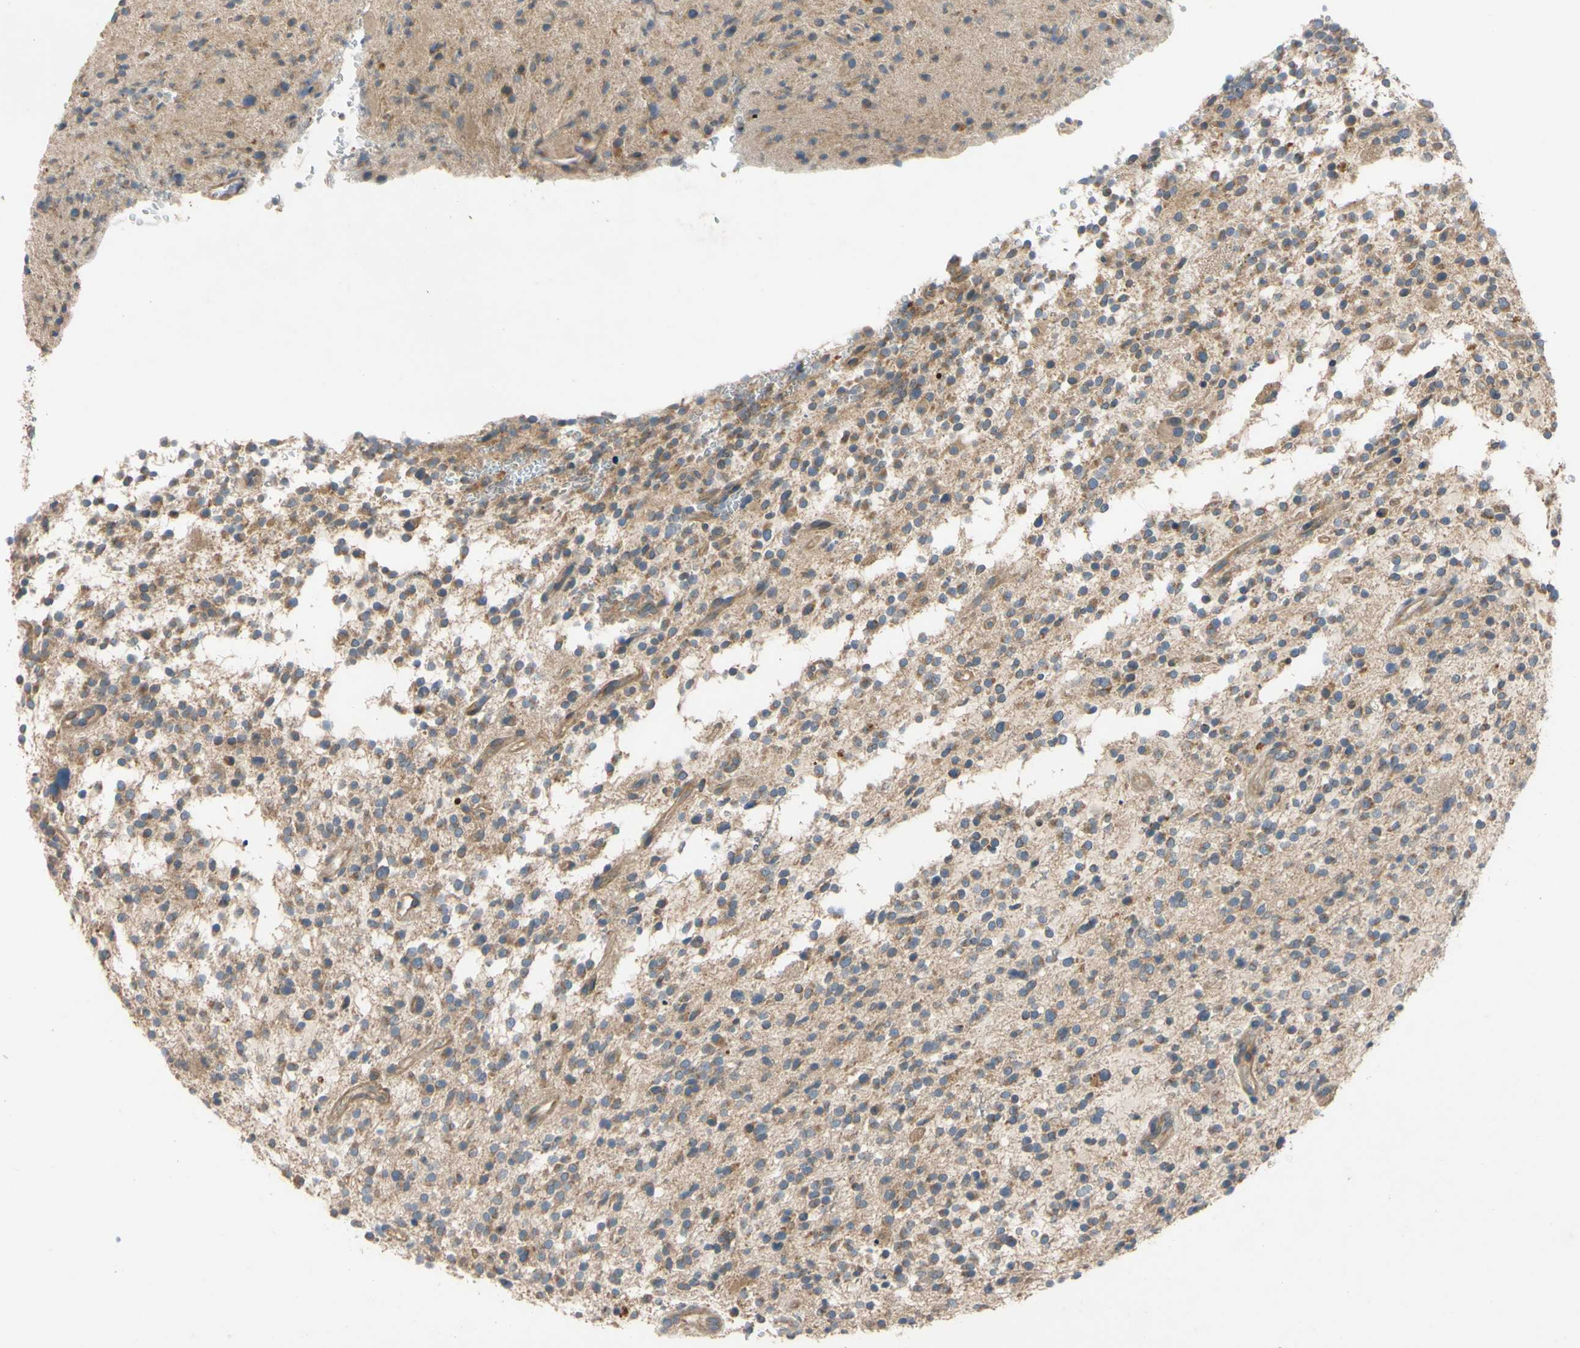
{"staining": {"intensity": "moderate", "quantity": ">75%", "location": "cytoplasmic/membranous"}, "tissue": "glioma", "cell_type": "Tumor cells", "image_type": "cancer", "snomed": [{"axis": "morphology", "description": "Glioma, malignant, High grade"}, {"axis": "topography", "description": "Brain"}], "caption": "Protein analysis of malignant glioma (high-grade) tissue exhibits moderate cytoplasmic/membranous expression in approximately >75% of tumor cells.", "gene": "MBTPS2", "patient": {"sex": "male", "age": 48}}